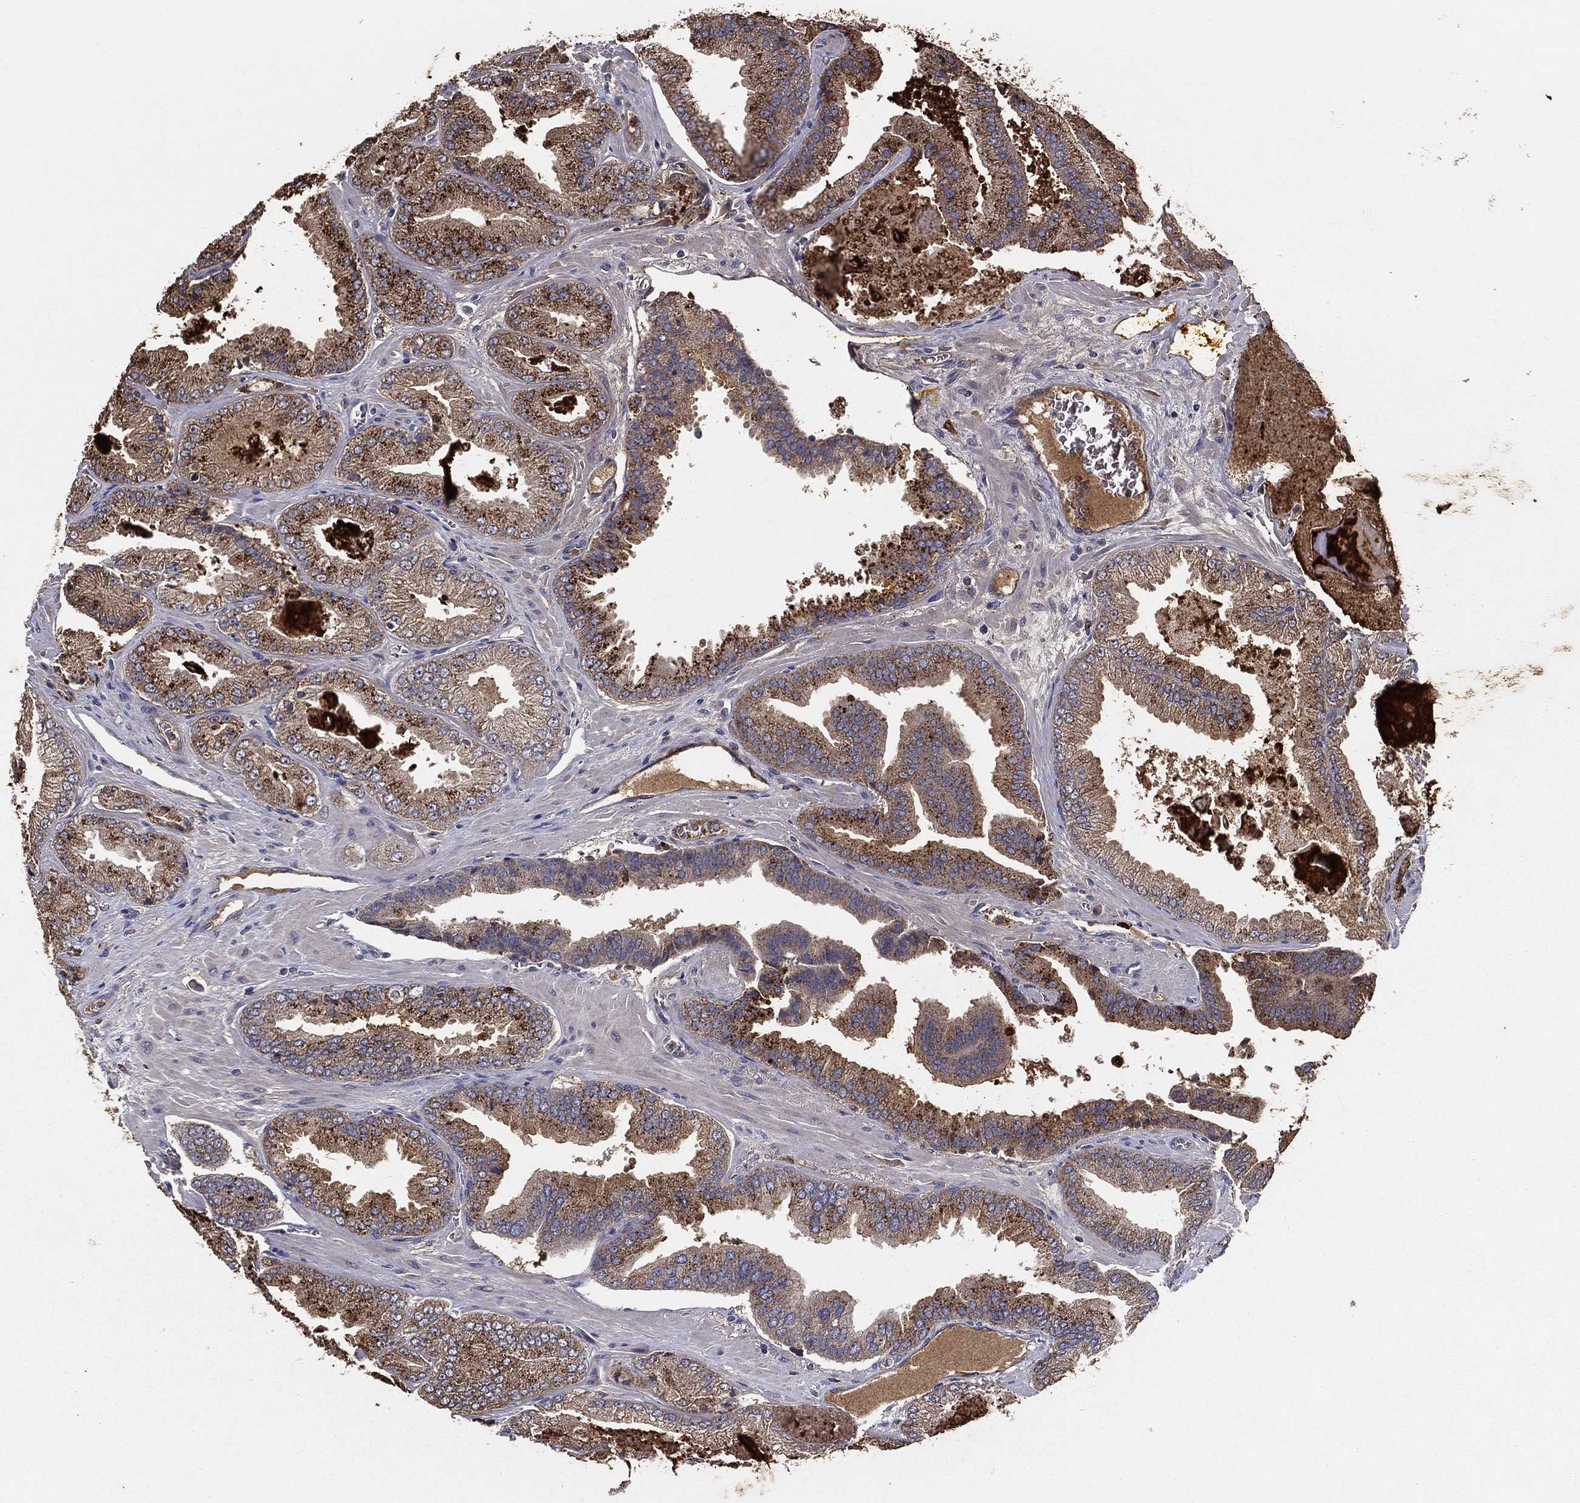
{"staining": {"intensity": "moderate", "quantity": ">75%", "location": "cytoplasmic/membranous"}, "tissue": "prostate cancer", "cell_type": "Tumor cells", "image_type": "cancer", "snomed": [{"axis": "morphology", "description": "Adenocarcinoma, Low grade"}, {"axis": "topography", "description": "Prostate"}], "caption": "Human prostate cancer (adenocarcinoma (low-grade)) stained with a brown dye shows moderate cytoplasmic/membranous positive staining in about >75% of tumor cells.", "gene": "MT-ND1", "patient": {"sex": "male", "age": 72}}